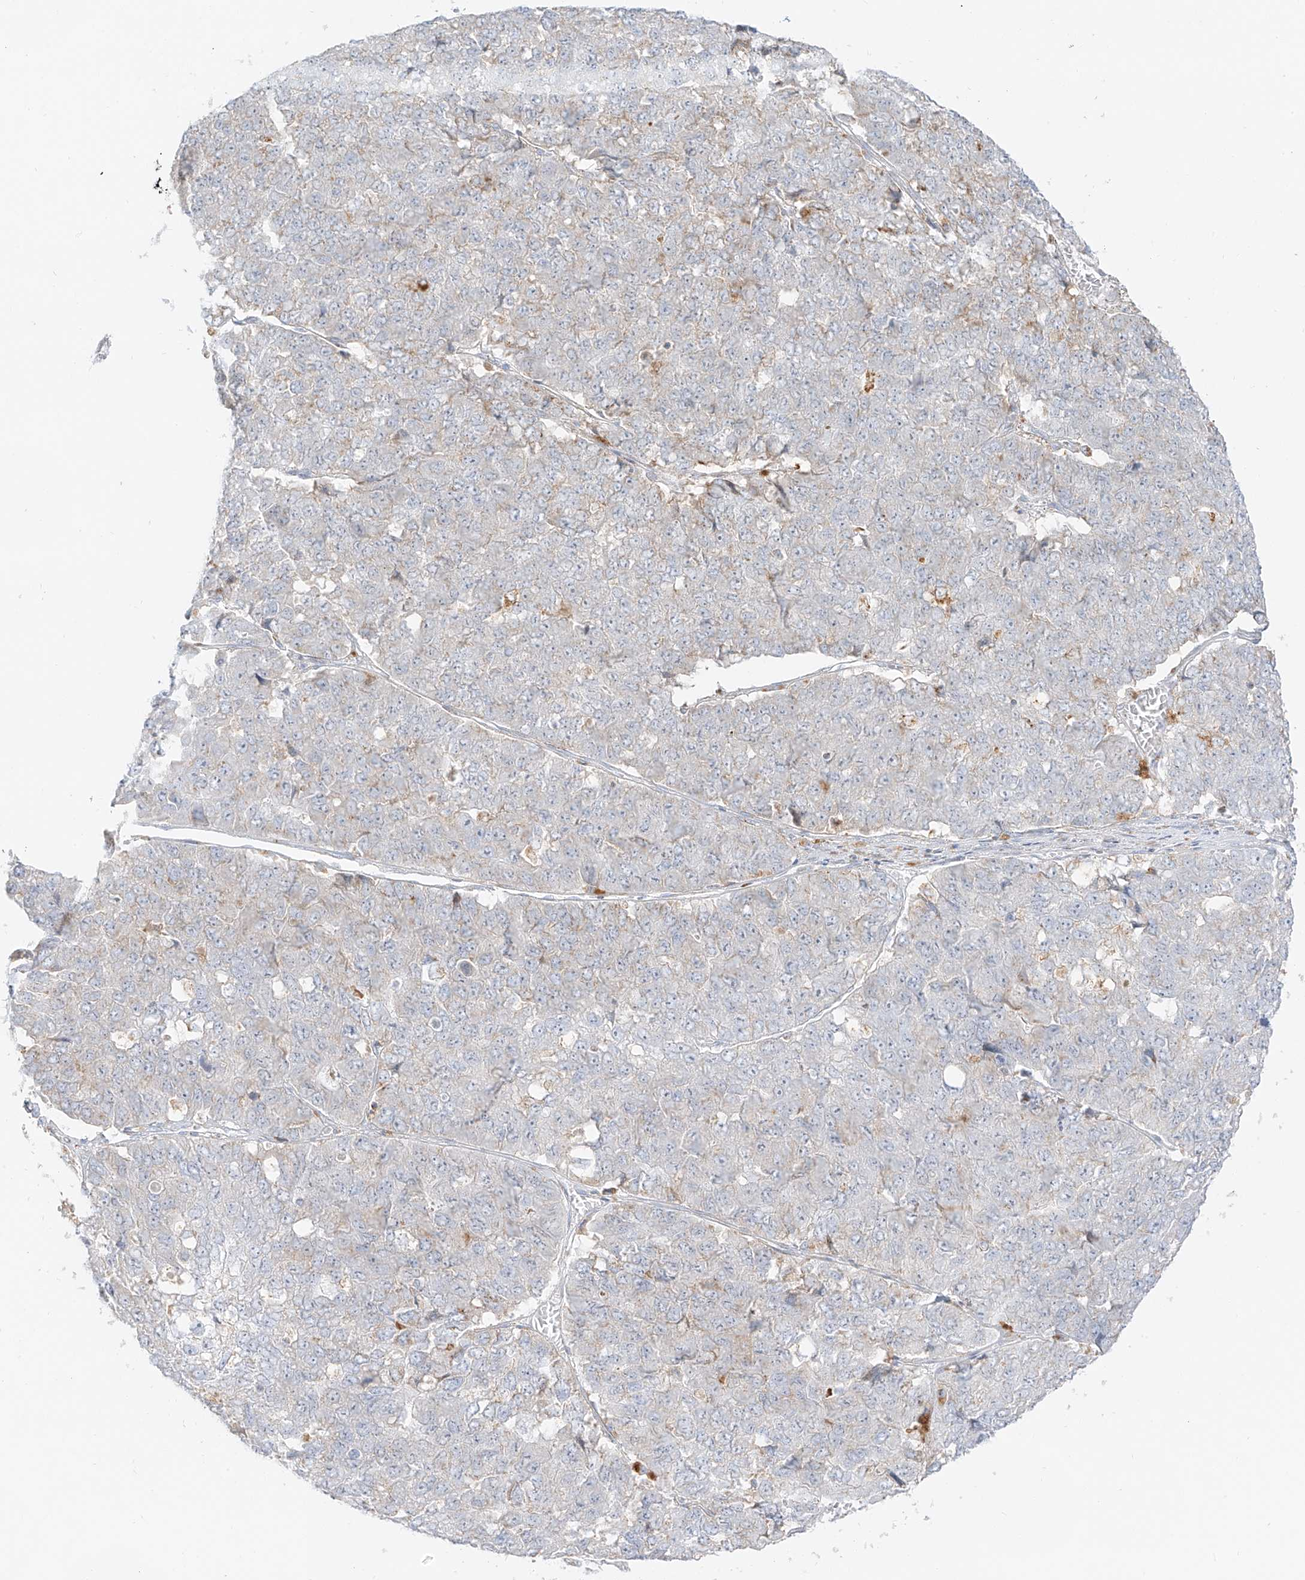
{"staining": {"intensity": "negative", "quantity": "none", "location": "none"}, "tissue": "pancreatic cancer", "cell_type": "Tumor cells", "image_type": "cancer", "snomed": [{"axis": "morphology", "description": "Adenocarcinoma, NOS"}, {"axis": "topography", "description": "Pancreas"}], "caption": "Histopathology image shows no protein expression in tumor cells of pancreatic adenocarcinoma tissue.", "gene": "SLC35F6", "patient": {"sex": "male", "age": 50}}